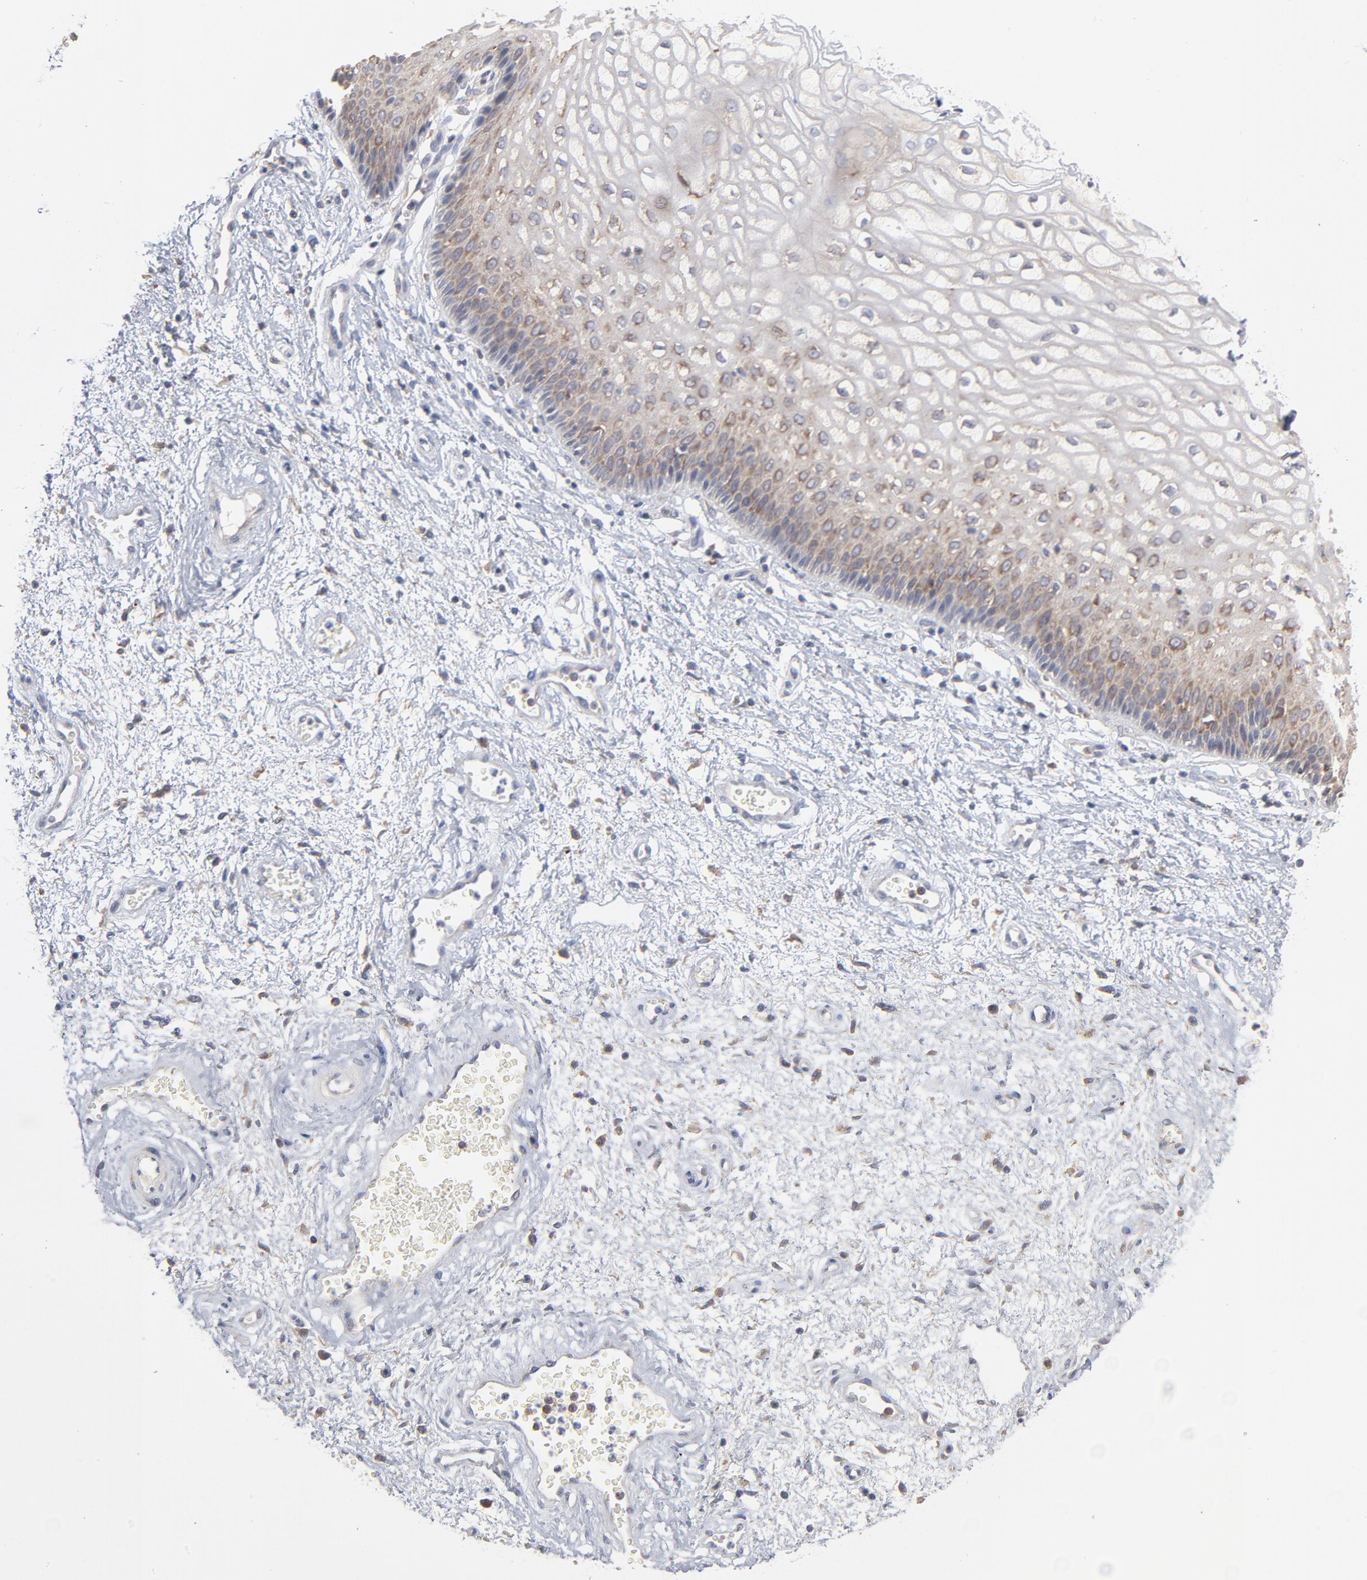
{"staining": {"intensity": "weak", "quantity": ">75%", "location": "cytoplasmic/membranous"}, "tissue": "vagina", "cell_type": "Squamous epithelial cells", "image_type": "normal", "snomed": [{"axis": "morphology", "description": "Normal tissue, NOS"}, {"axis": "topography", "description": "Vagina"}], "caption": "Weak cytoplasmic/membranous staining for a protein is appreciated in approximately >75% of squamous epithelial cells of benign vagina using immunohistochemistry (IHC).", "gene": "PPFIBP2", "patient": {"sex": "female", "age": 34}}